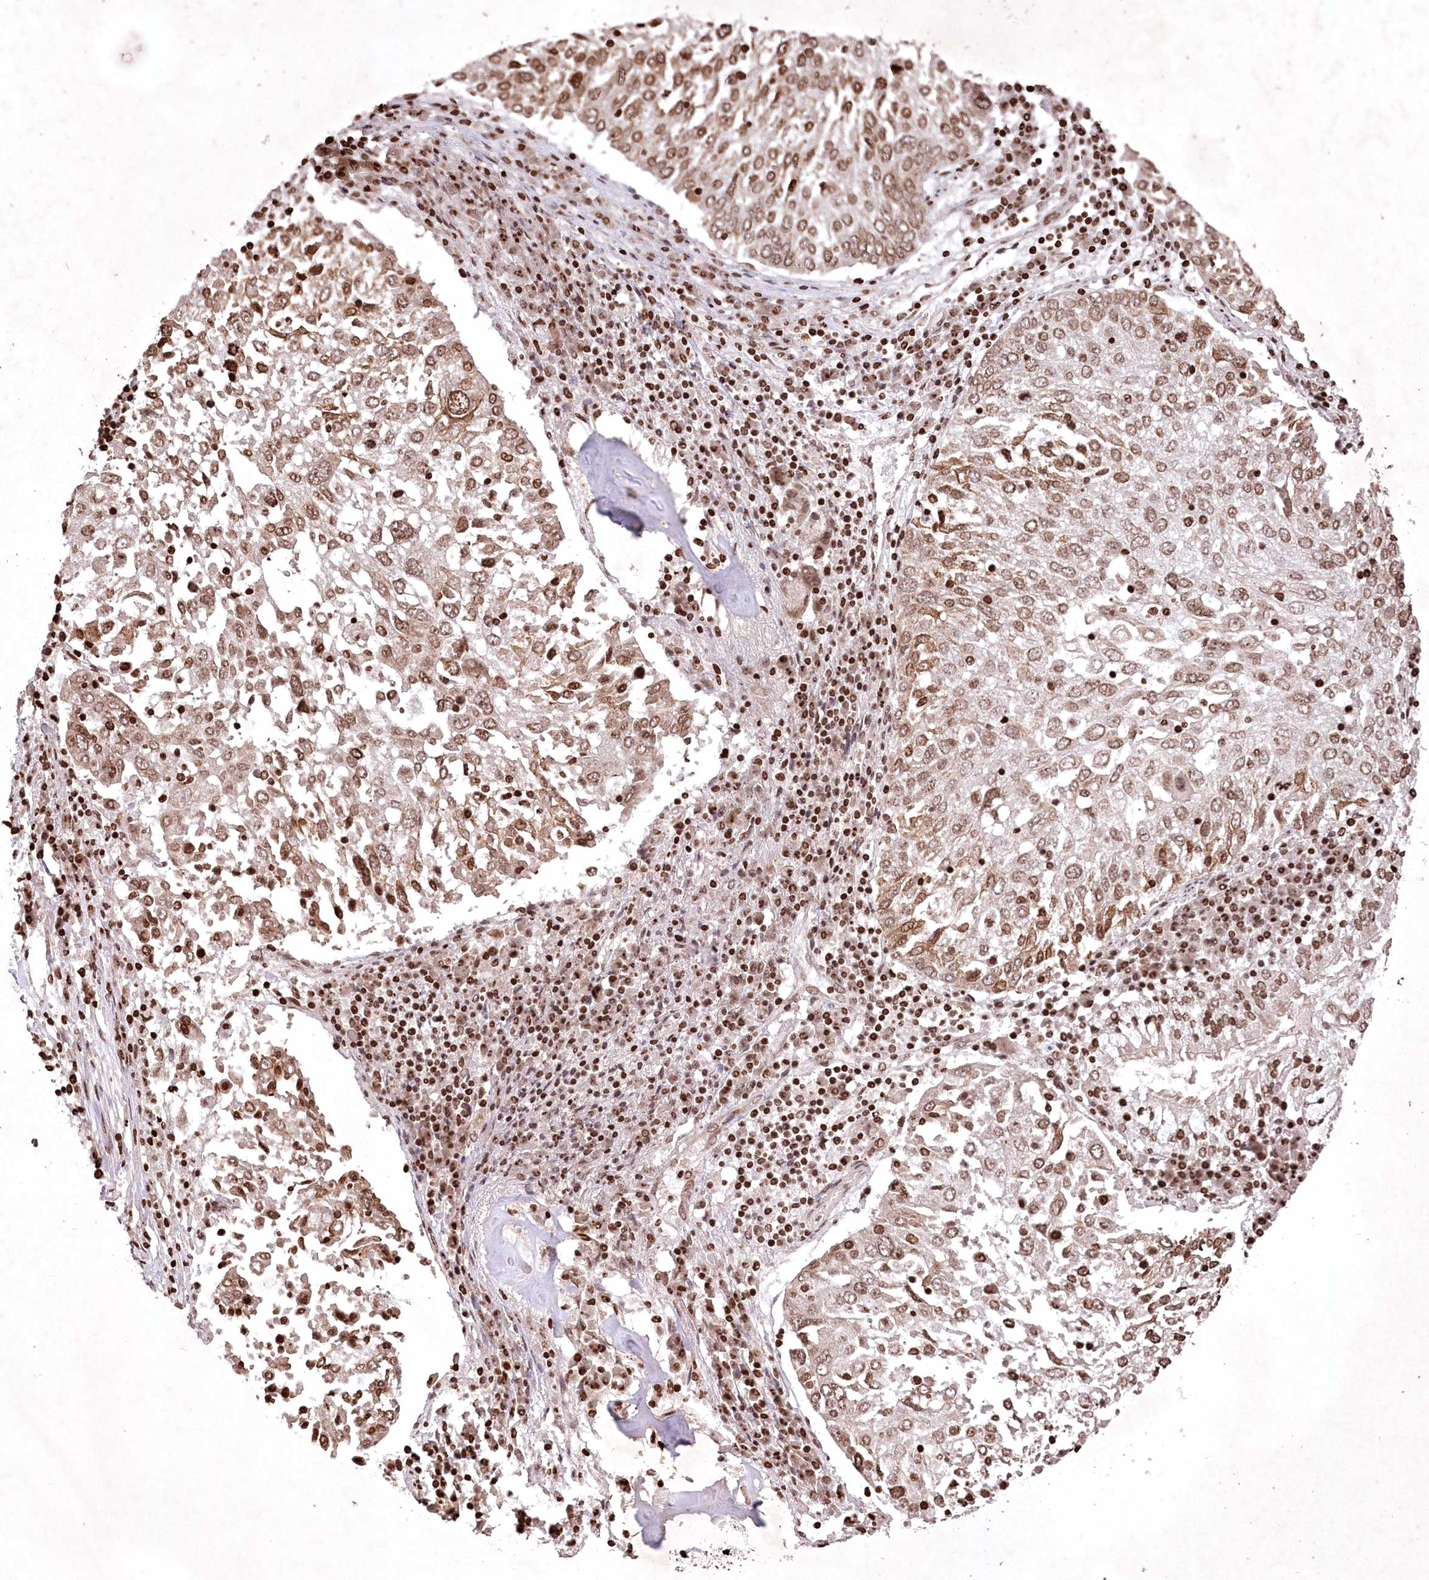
{"staining": {"intensity": "moderate", "quantity": ">75%", "location": "nuclear"}, "tissue": "lung cancer", "cell_type": "Tumor cells", "image_type": "cancer", "snomed": [{"axis": "morphology", "description": "Squamous cell carcinoma, NOS"}, {"axis": "topography", "description": "Lung"}], "caption": "Moderate nuclear expression is seen in approximately >75% of tumor cells in lung squamous cell carcinoma.", "gene": "CCSER2", "patient": {"sex": "male", "age": 65}}